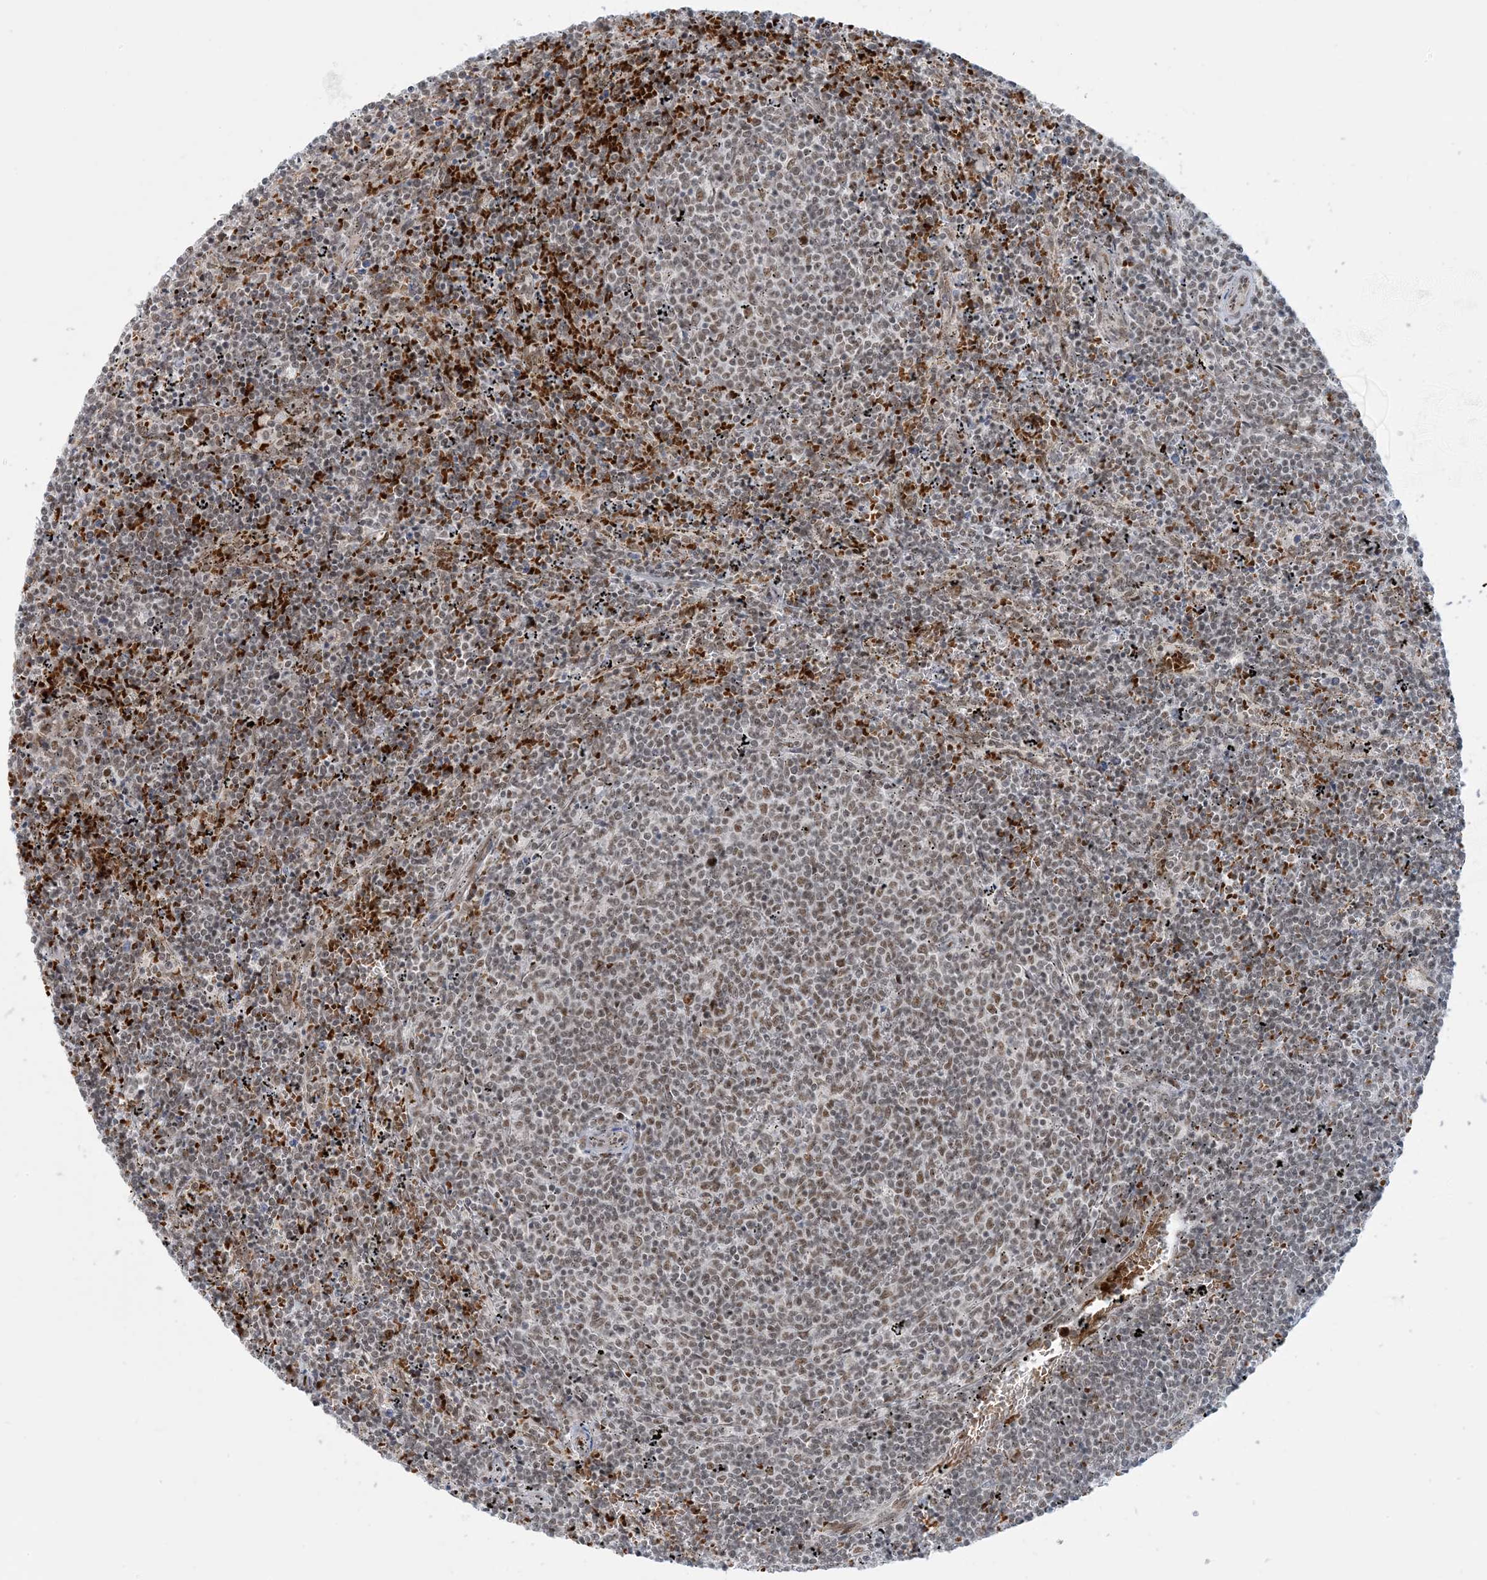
{"staining": {"intensity": "weak", "quantity": ">75%", "location": "nuclear"}, "tissue": "lymphoma", "cell_type": "Tumor cells", "image_type": "cancer", "snomed": [{"axis": "morphology", "description": "Malignant lymphoma, non-Hodgkin's type, Low grade"}, {"axis": "topography", "description": "Spleen"}], "caption": "Brown immunohistochemical staining in lymphoma displays weak nuclear positivity in about >75% of tumor cells.", "gene": "ECT2L", "patient": {"sex": "female", "age": 50}}